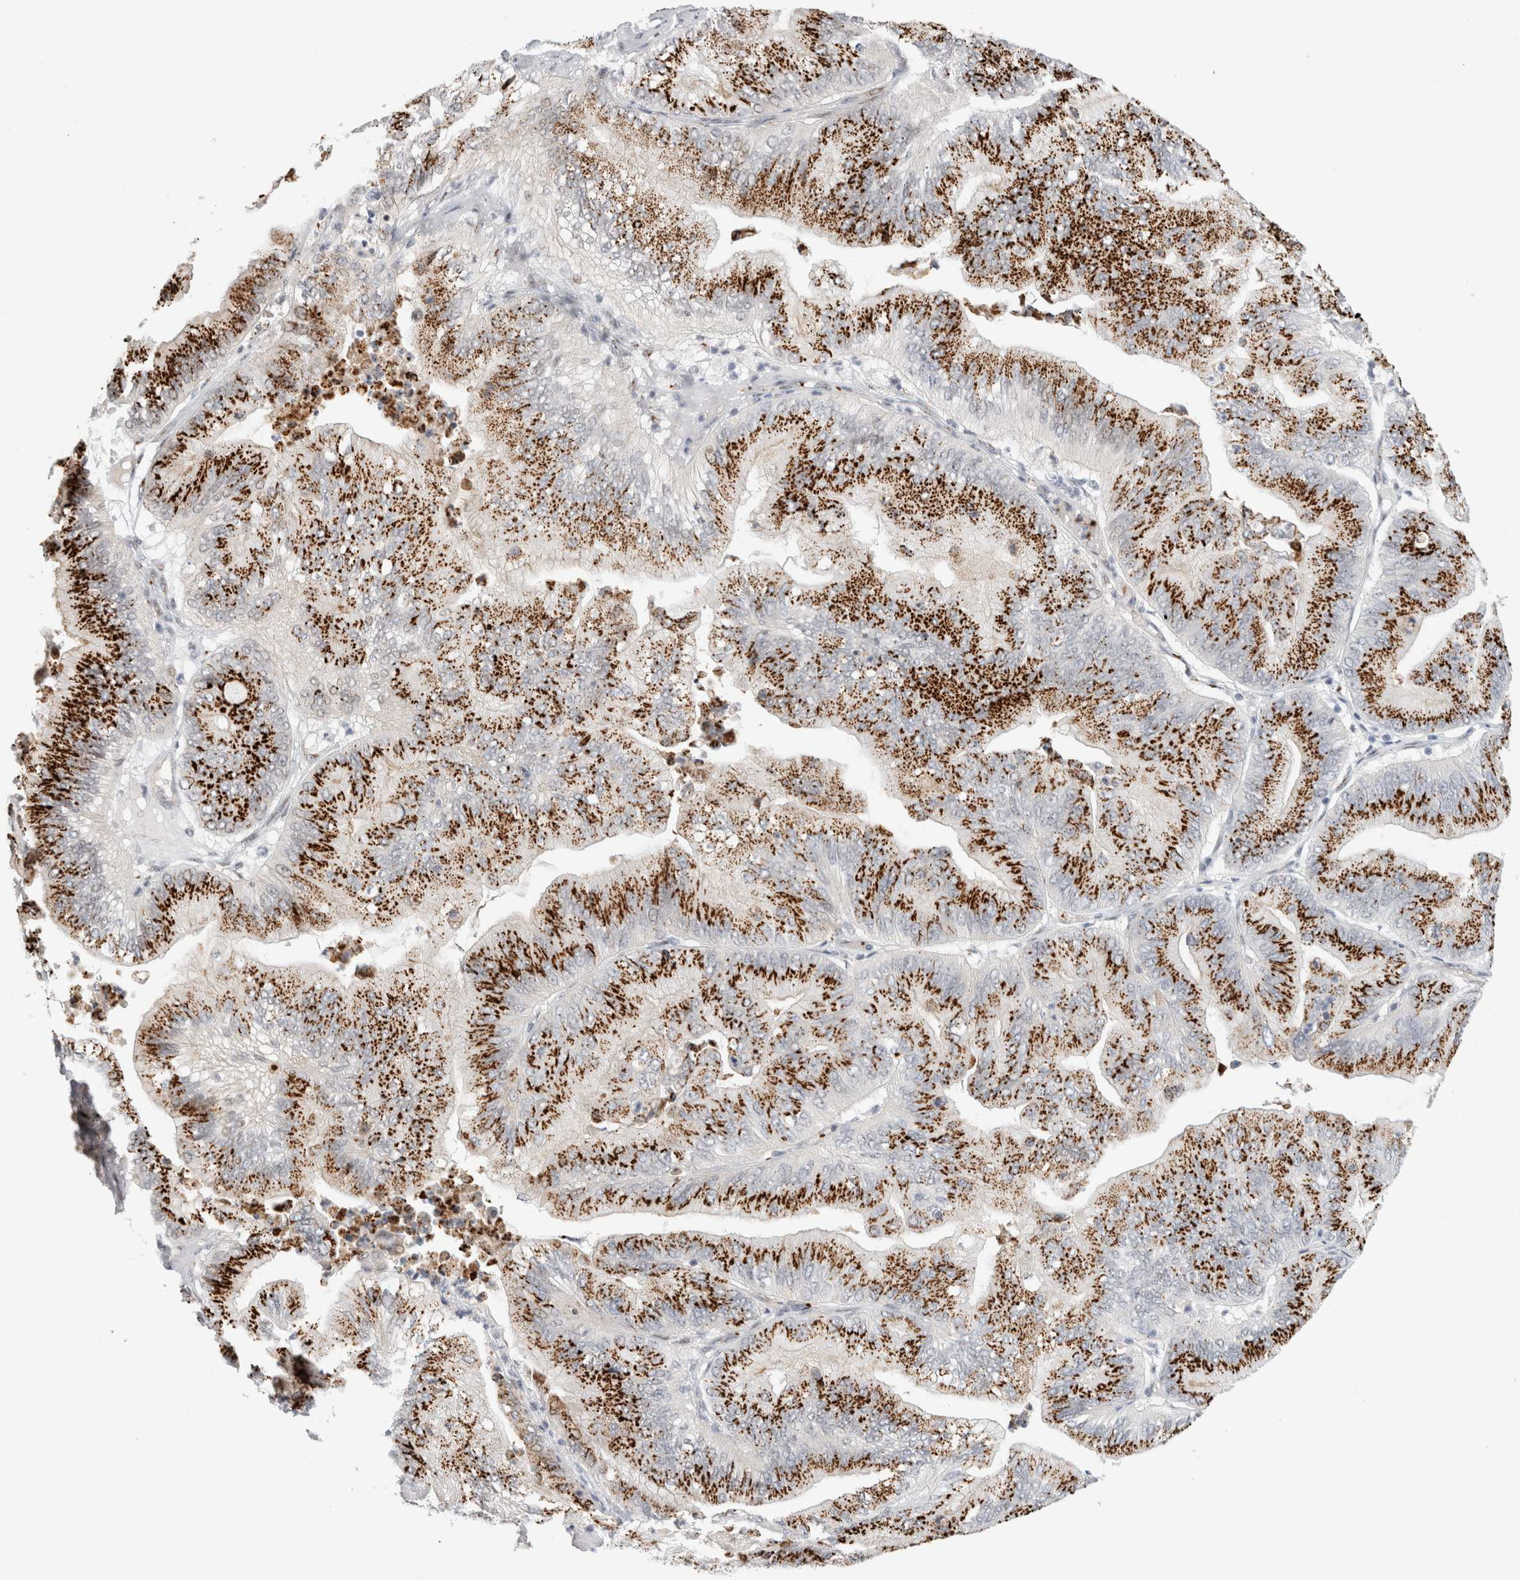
{"staining": {"intensity": "strong", "quantity": ">75%", "location": "cytoplasmic/membranous"}, "tissue": "ovarian cancer", "cell_type": "Tumor cells", "image_type": "cancer", "snomed": [{"axis": "morphology", "description": "Cystadenocarcinoma, mucinous, NOS"}, {"axis": "topography", "description": "Ovary"}], "caption": "Protein expression analysis of mucinous cystadenocarcinoma (ovarian) exhibits strong cytoplasmic/membranous positivity in about >75% of tumor cells. The staining is performed using DAB (3,3'-diaminobenzidine) brown chromogen to label protein expression. The nuclei are counter-stained blue using hematoxylin.", "gene": "VPS28", "patient": {"sex": "female", "age": 61}}